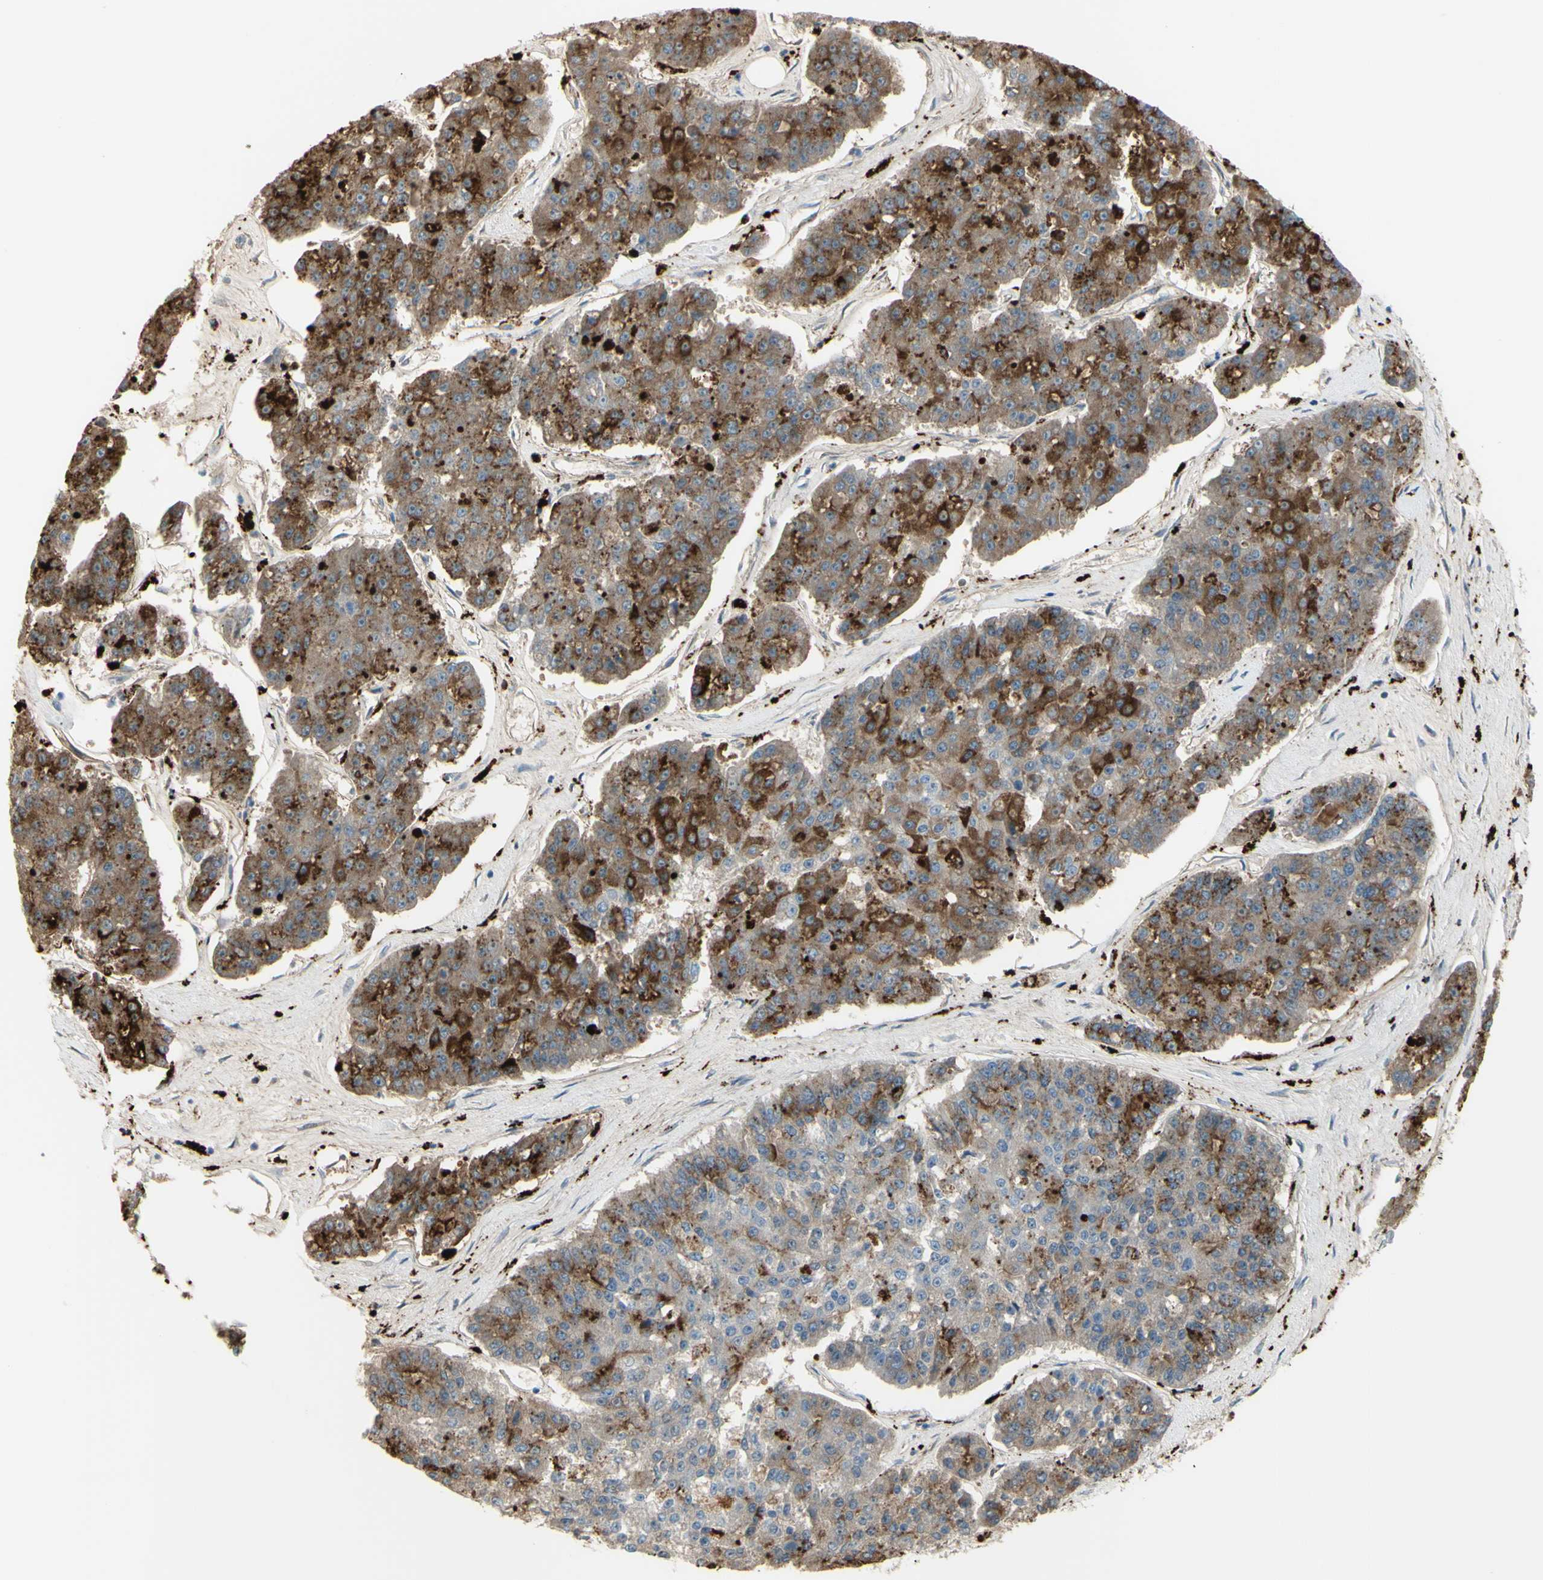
{"staining": {"intensity": "strong", "quantity": "25%-75%", "location": "cytoplasmic/membranous"}, "tissue": "pancreatic cancer", "cell_type": "Tumor cells", "image_type": "cancer", "snomed": [{"axis": "morphology", "description": "Adenocarcinoma, NOS"}, {"axis": "topography", "description": "Pancreas"}], "caption": "DAB (3,3'-diaminobenzidine) immunohistochemical staining of human pancreatic adenocarcinoma demonstrates strong cytoplasmic/membranous protein positivity in approximately 25%-75% of tumor cells. (Brightfield microscopy of DAB IHC at high magnification).", "gene": "NCBP2L", "patient": {"sex": "male", "age": 50}}